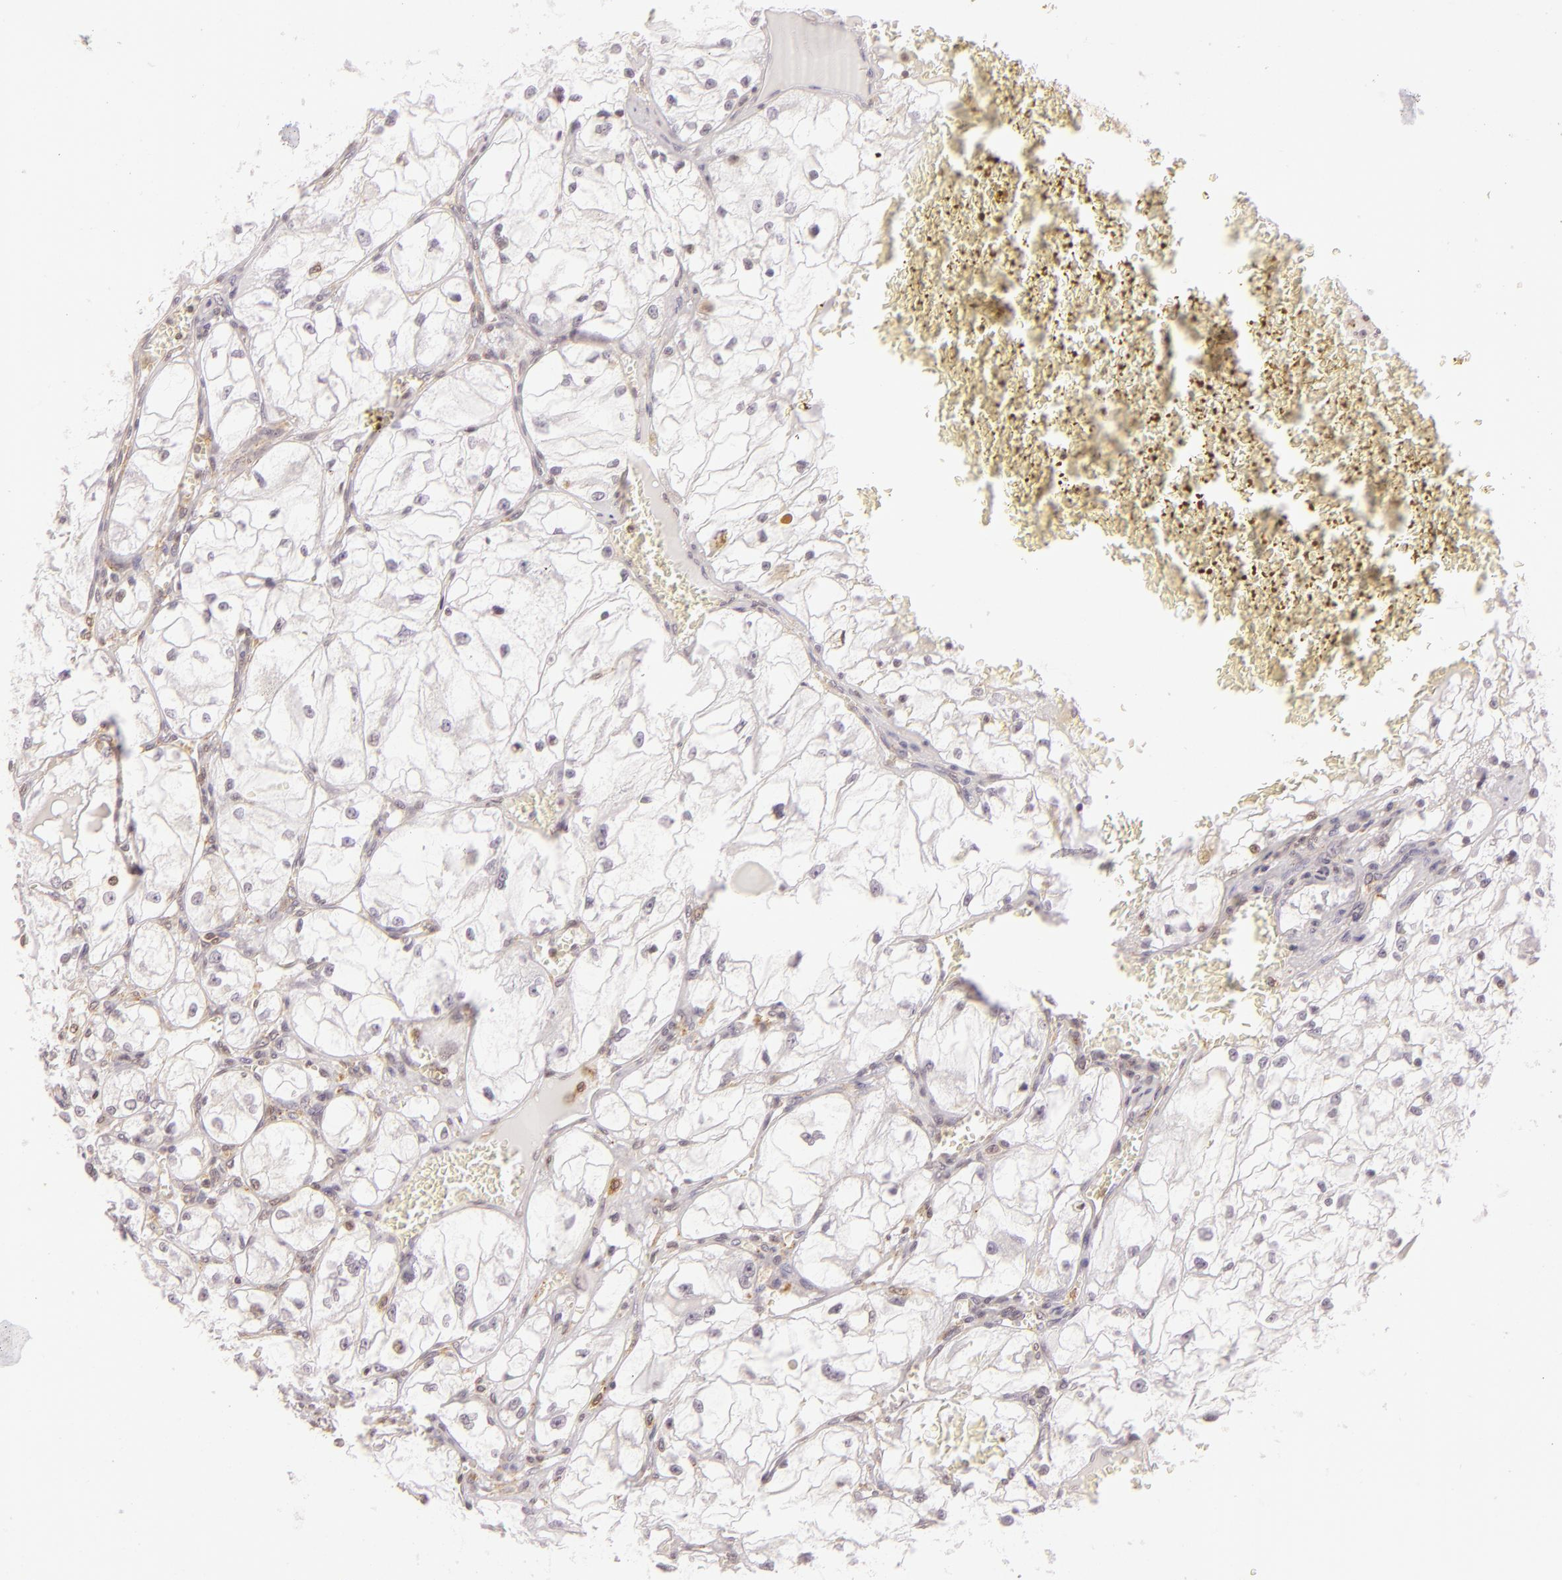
{"staining": {"intensity": "weak", "quantity": "<25%", "location": "cytoplasmic/membranous"}, "tissue": "renal cancer", "cell_type": "Tumor cells", "image_type": "cancer", "snomed": [{"axis": "morphology", "description": "Adenocarcinoma, NOS"}, {"axis": "topography", "description": "Kidney"}], "caption": "Histopathology image shows no protein positivity in tumor cells of renal cancer tissue. (Stains: DAB immunohistochemistry with hematoxylin counter stain, Microscopy: brightfield microscopy at high magnification).", "gene": "IMPDH1", "patient": {"sex": "male", "age": 61}}